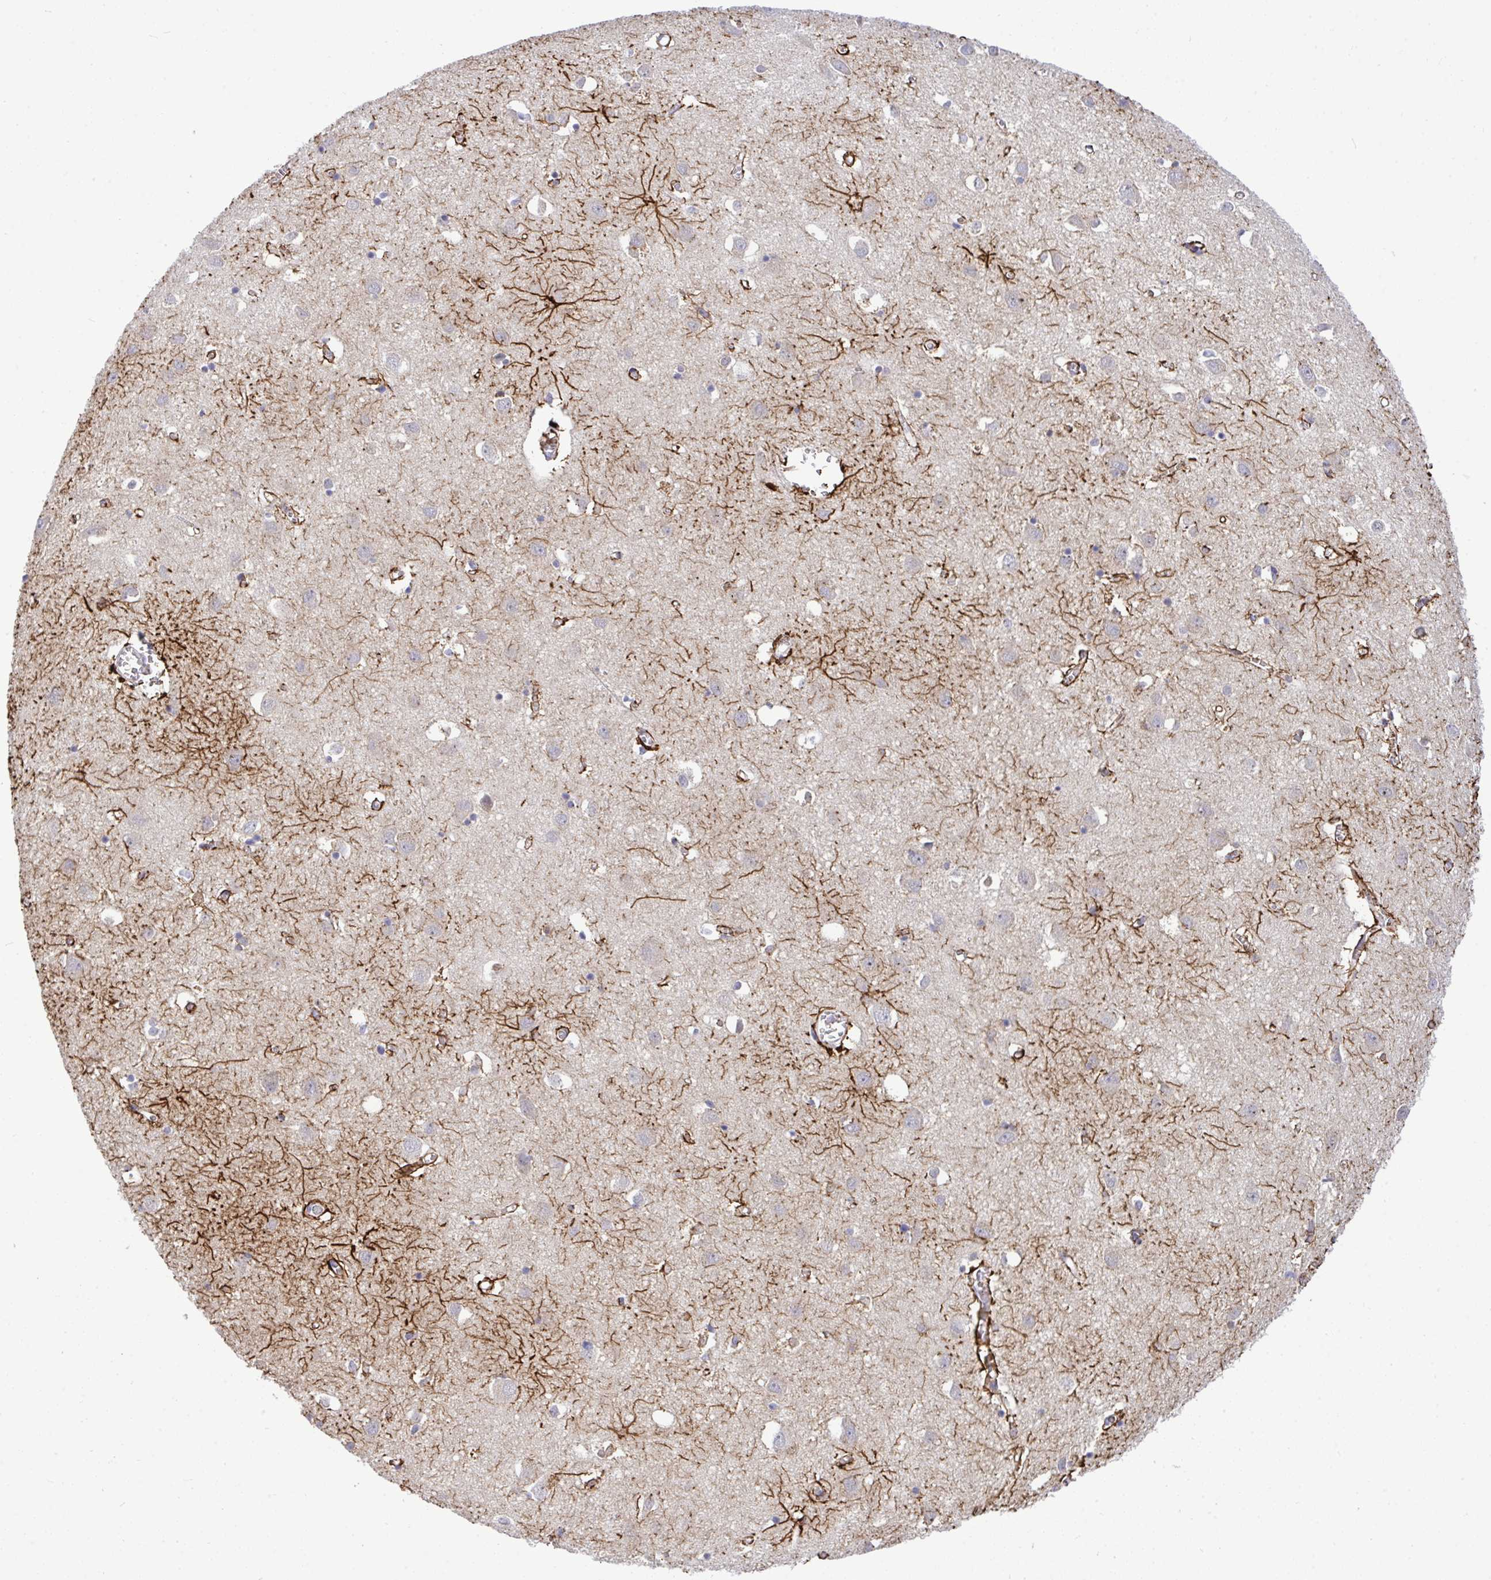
{"staining": {"intensity": "negative", "quantity": "none", "location": "none"}, "tissue": "cerebral cortex", "cell_type": "Endothelial cells", "image_type": "normal", "snomed": [{"axis": "morphology", "description": "Normal tissue, NOS"}, {"axis": "topography", "description": "Cerebral cortex"}], "caption": "Endothelial cells are negative for protein expression in normal human cerebral cortex. (IHC, brightfield microscopy, high magnification).", "gene": "THOP1", "patient": {"sex": "male", "age": 70}}